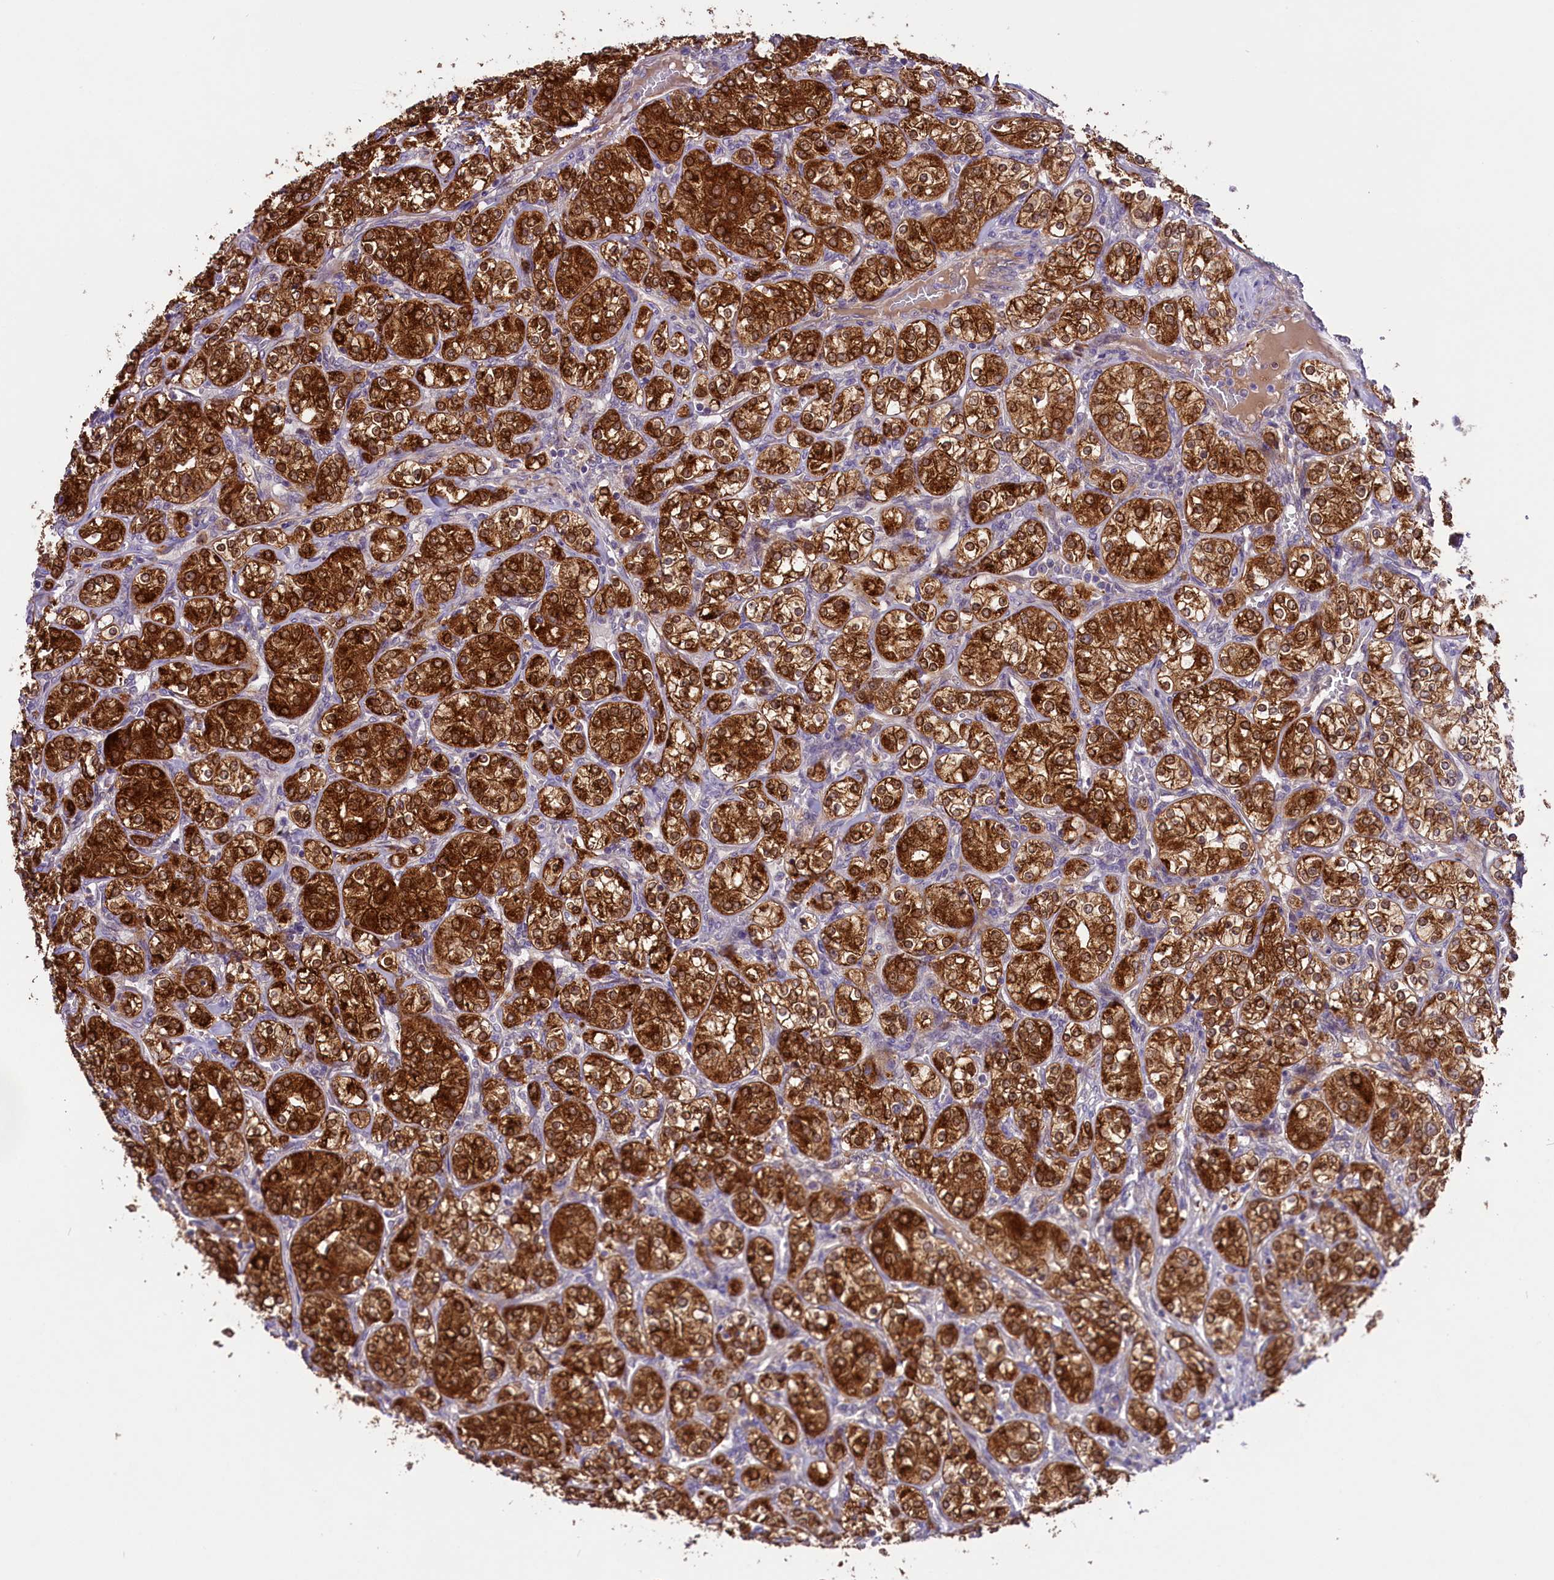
{"staining": {"intensity": "strong", "quantity": ">75%", "location": "cytoplasmic/membranous,nuclear"}, "tissue": "renal cancer", "cell_type": "Tumor cells", "image_type": "cancer", "snomed": [{"axis": "morphology", "description": "Adenocarcinoma, NOS"}, {"axis": "topography", "description": "Kidney"}], "caption": "An IHC micrograph of tumor tissue is shown. Protein staining in brown shows strong cytoplasmic/membranous and nuclear positivity in renal cancer within tumor cells.", "gene": "COG8", "patient": {"sex": "male", "age": 77}}